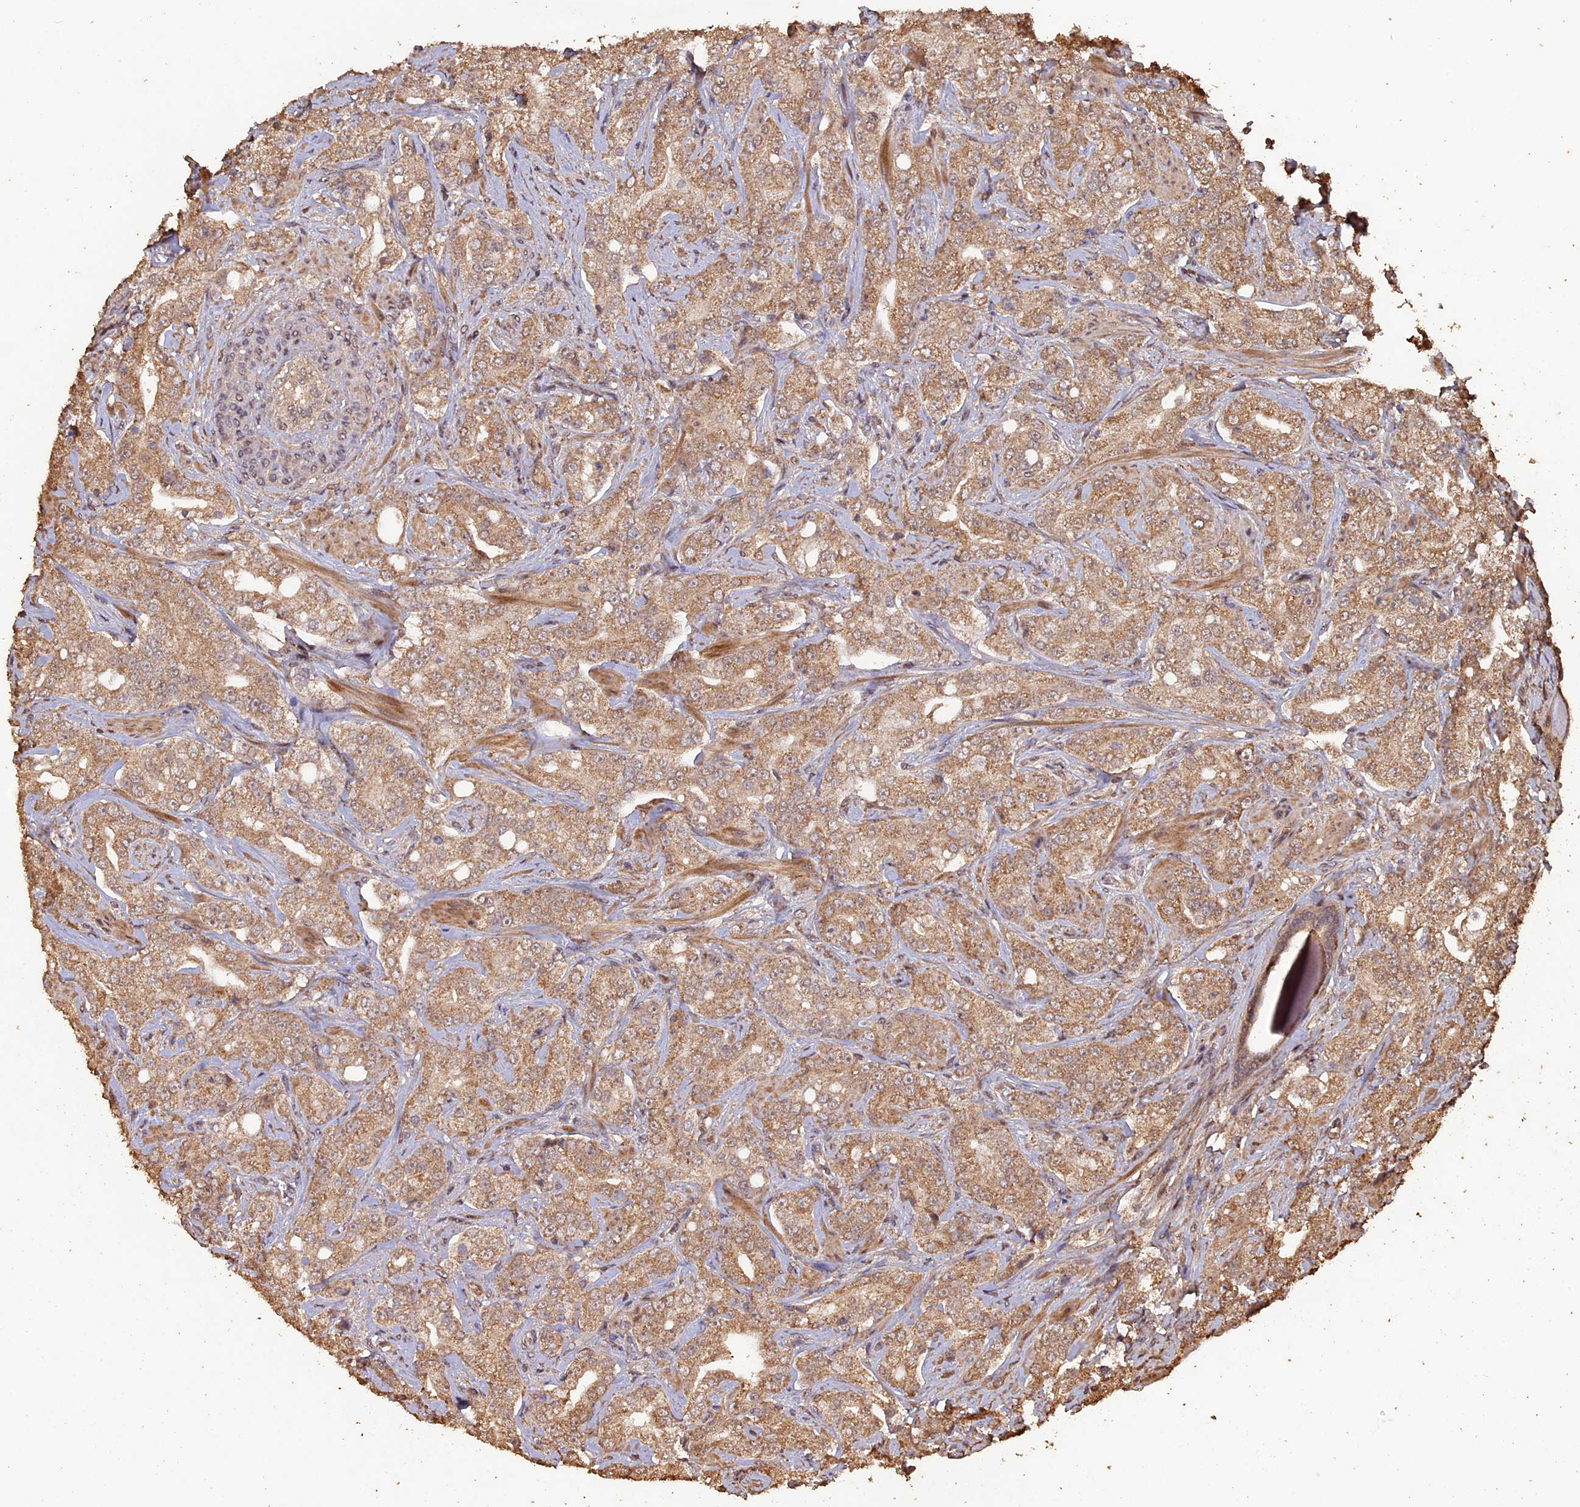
{"staining": {"intensity": "moderate", "quantity": ">75%", "location": "cytoplasmic/membranous"}, "tissue": "prostate cancer", "cell_type": "Tumor cells", "image_type": "cancer", "snomed": [{"axis": "morphology", "description": "Adenocarcinoma, Low grade"}, {"axis": "topography", "description": "Prostate"}], "caption": "Immunohistochemical staining of prostate low-grade adenocarcinoma exhibits moderate cytoplasmic/membranous protein staining in approximately >75% of tumor cells.", "gene": "HUNK", "patient": {"sex": "male", "age": 67}}